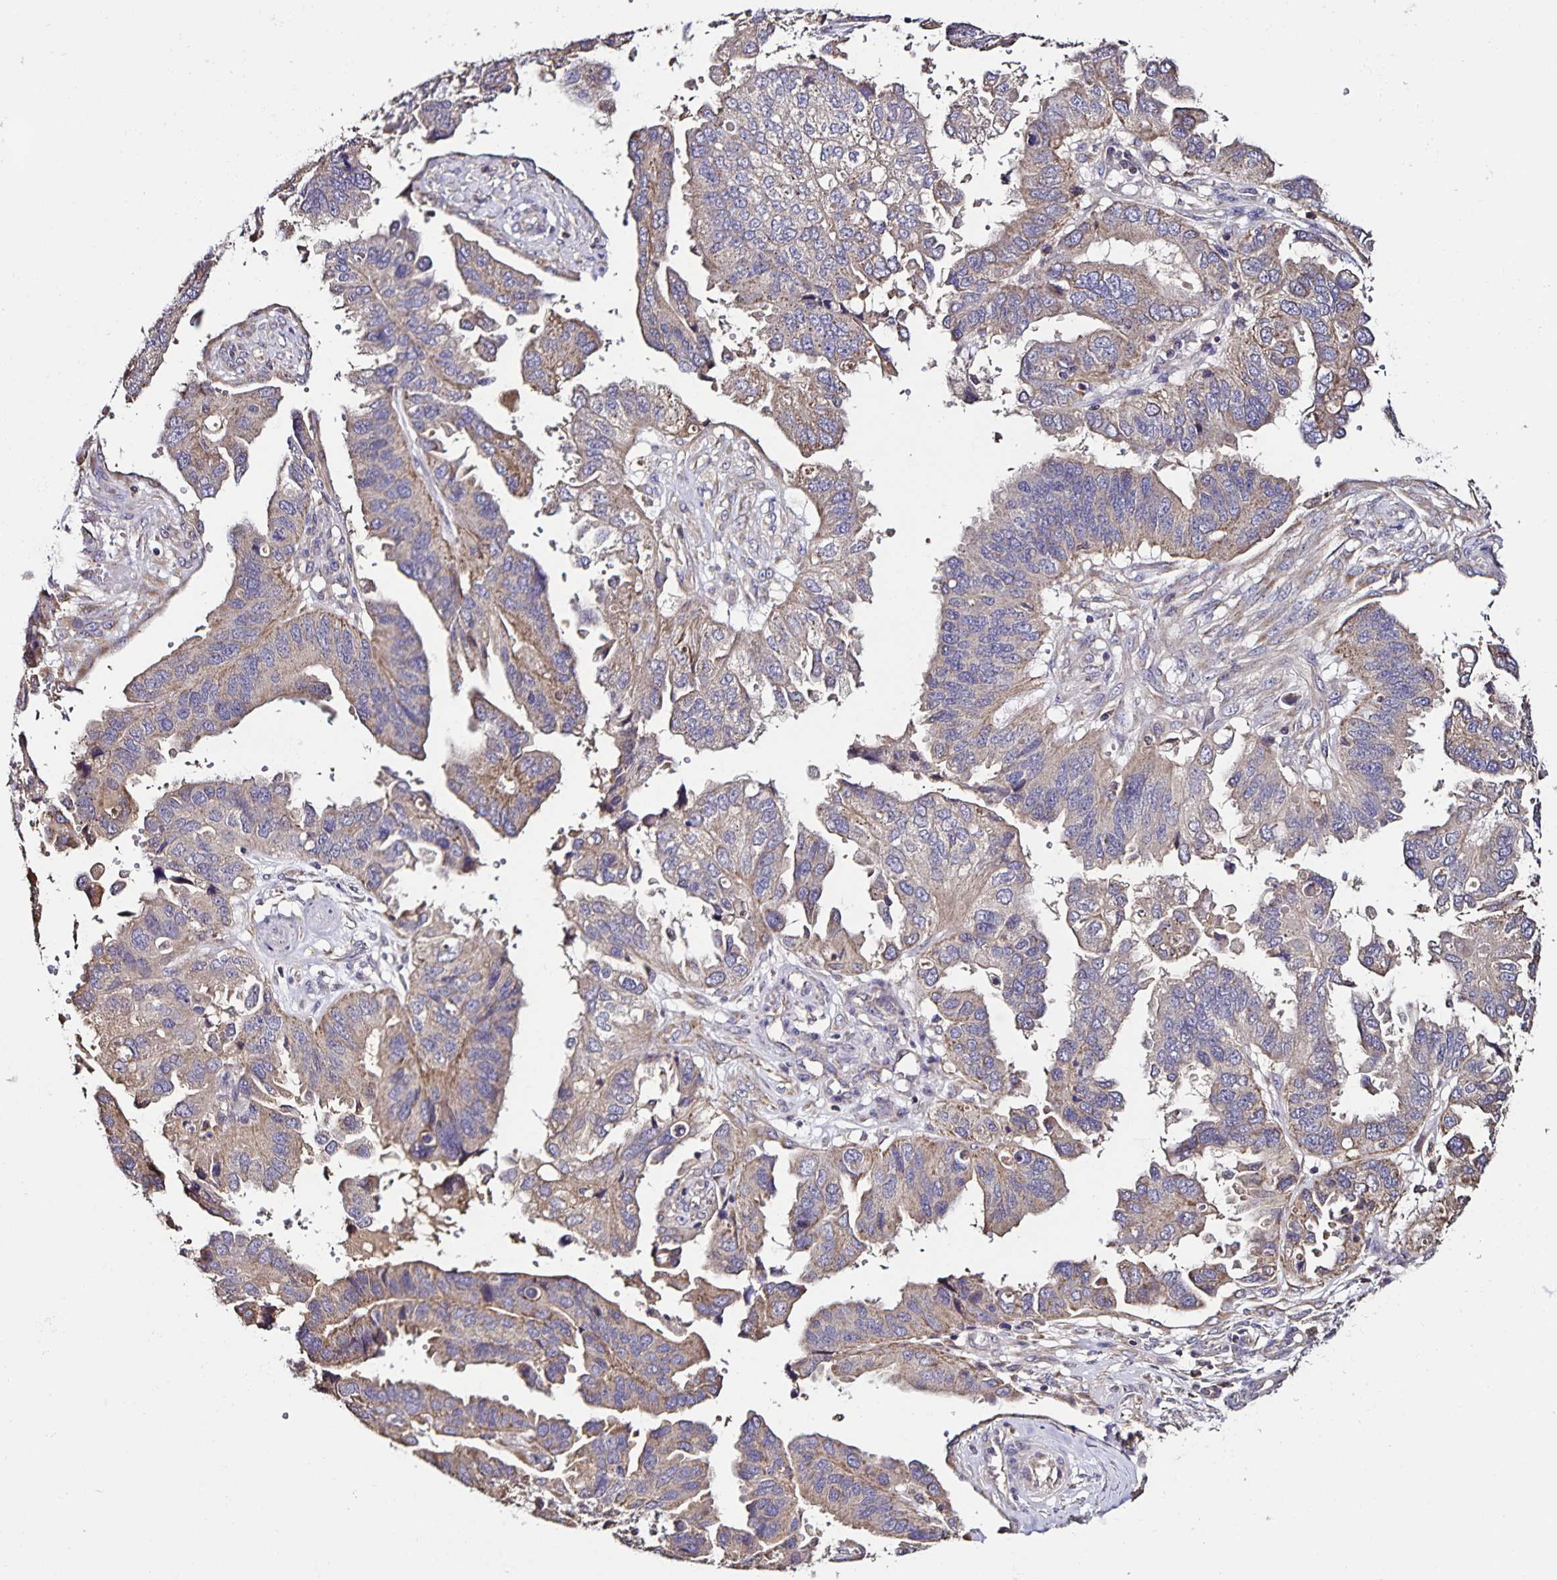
{"staining": {"intensity": "weak", "quantity": "25%-75%", "location": "cytoplasmic/membranous"}, "tissue": "ovarian cancer", "cell_type": "Tumor cells", "image_type": "cancer", "snomed": [{"axis": "morphology", "description": "Cystadenocarcinoma, serous, NOS"}, {"axis": "topography", "description": "Ovary"}], "caption": "Weak cytoplasmic/membranous expression is present in approximately 25%-75% of tumor cells in ovarian cancer (serous cystadenocarcinoma).", "gene": "MAN1A1", "patient": {"sex": "female", "age": 79}}